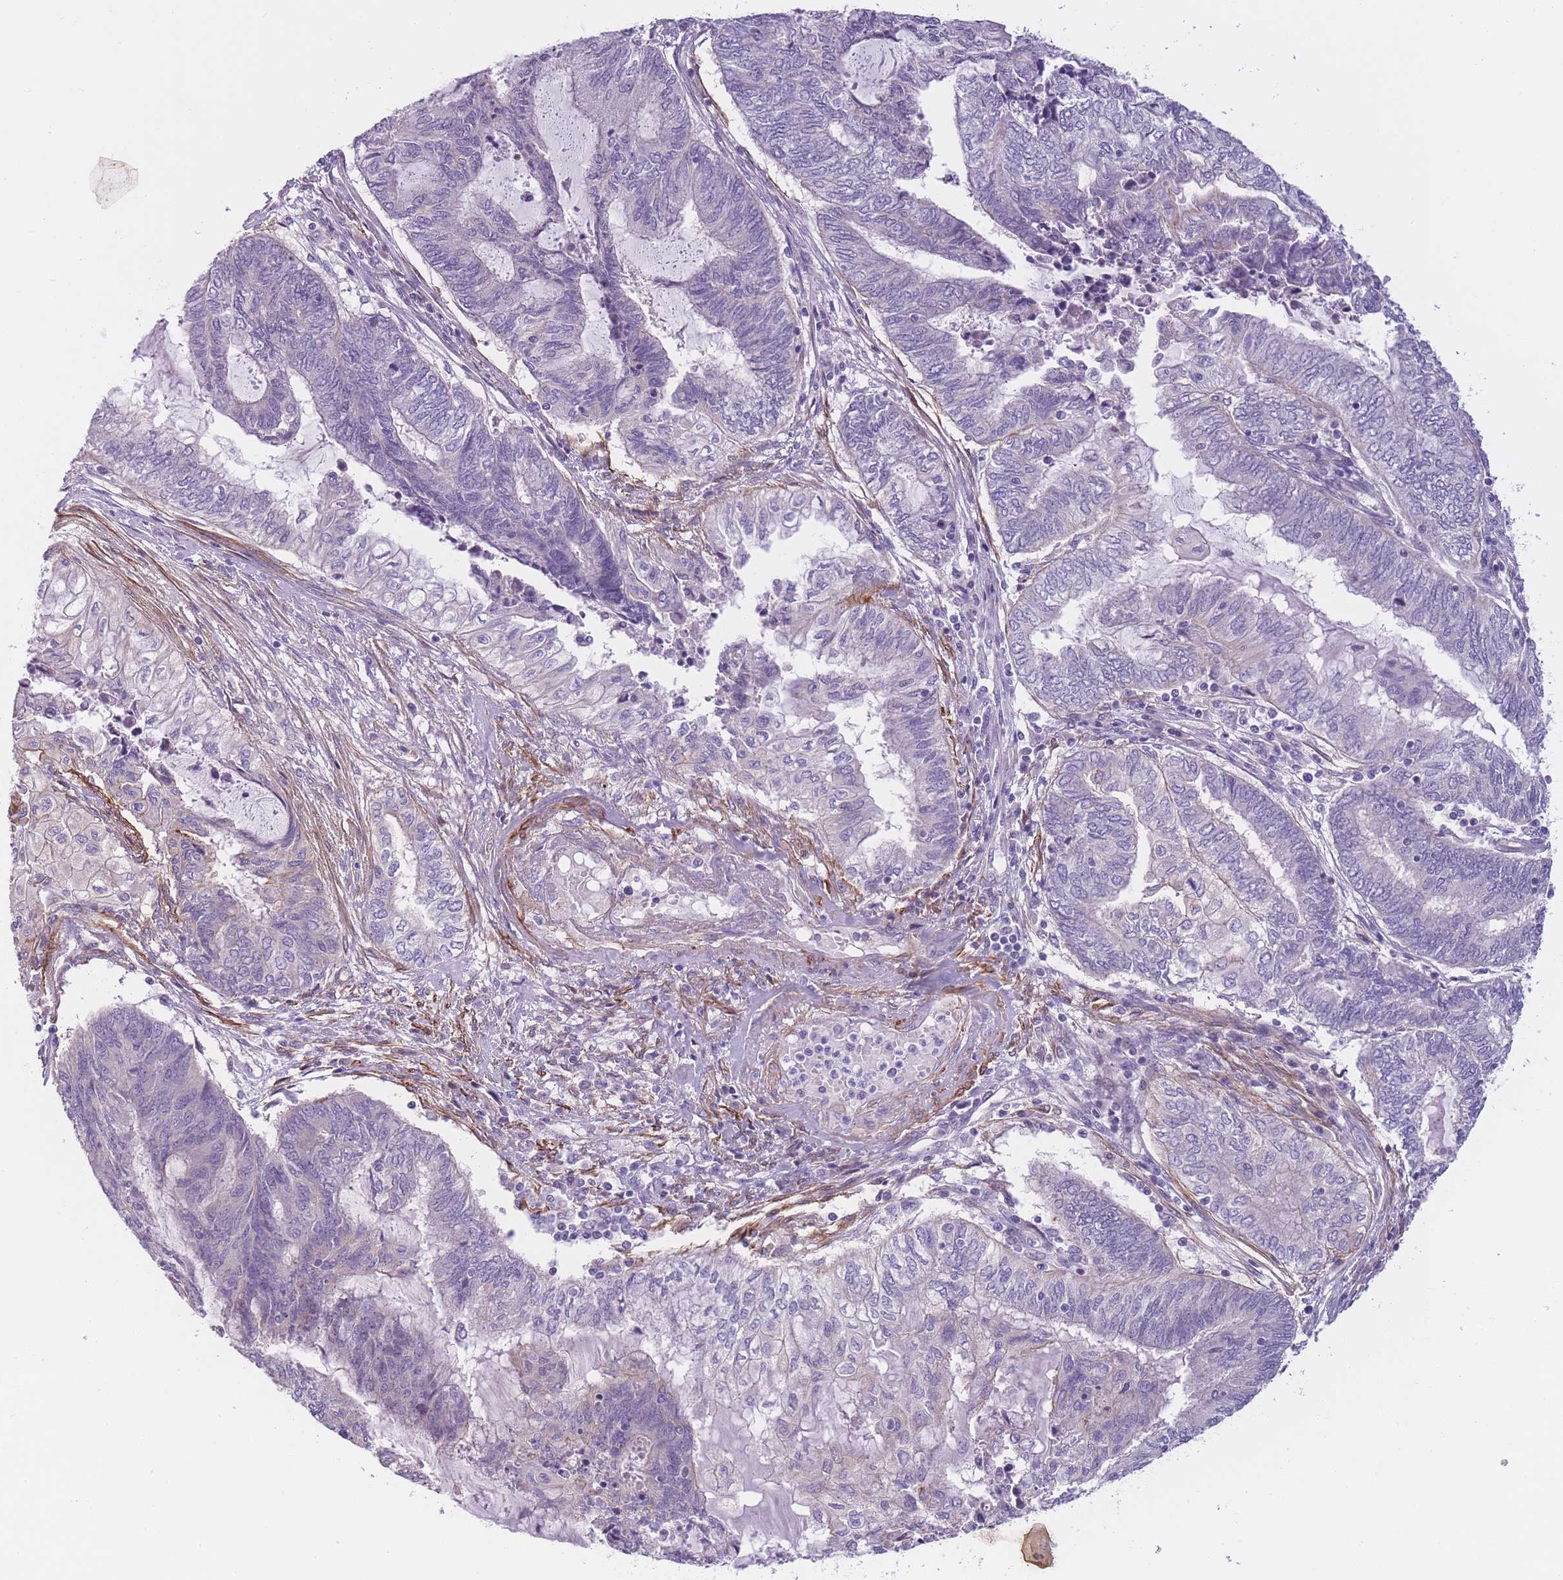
{"staining": {"intensity": "negative", "quantity": "none", "location": "none"}, "tissue": "endometrial cancer", "cell_type": "Tumor cells", "image_type": "cancer", "snomed": [{"axis": "morphology", "description": "Adenocarcinoma, NOS"}, {"axis": "topography", "description": "Uterus"}, {"axis": "topography", "description": "Endometrium"}], "caption": "The IHC micrograph has no significant expression in tumor cells of adenocarcinoma (endometrial) tissue.", "gene": "FAM124A", "patient": {"sex": "female", "age": 70}}